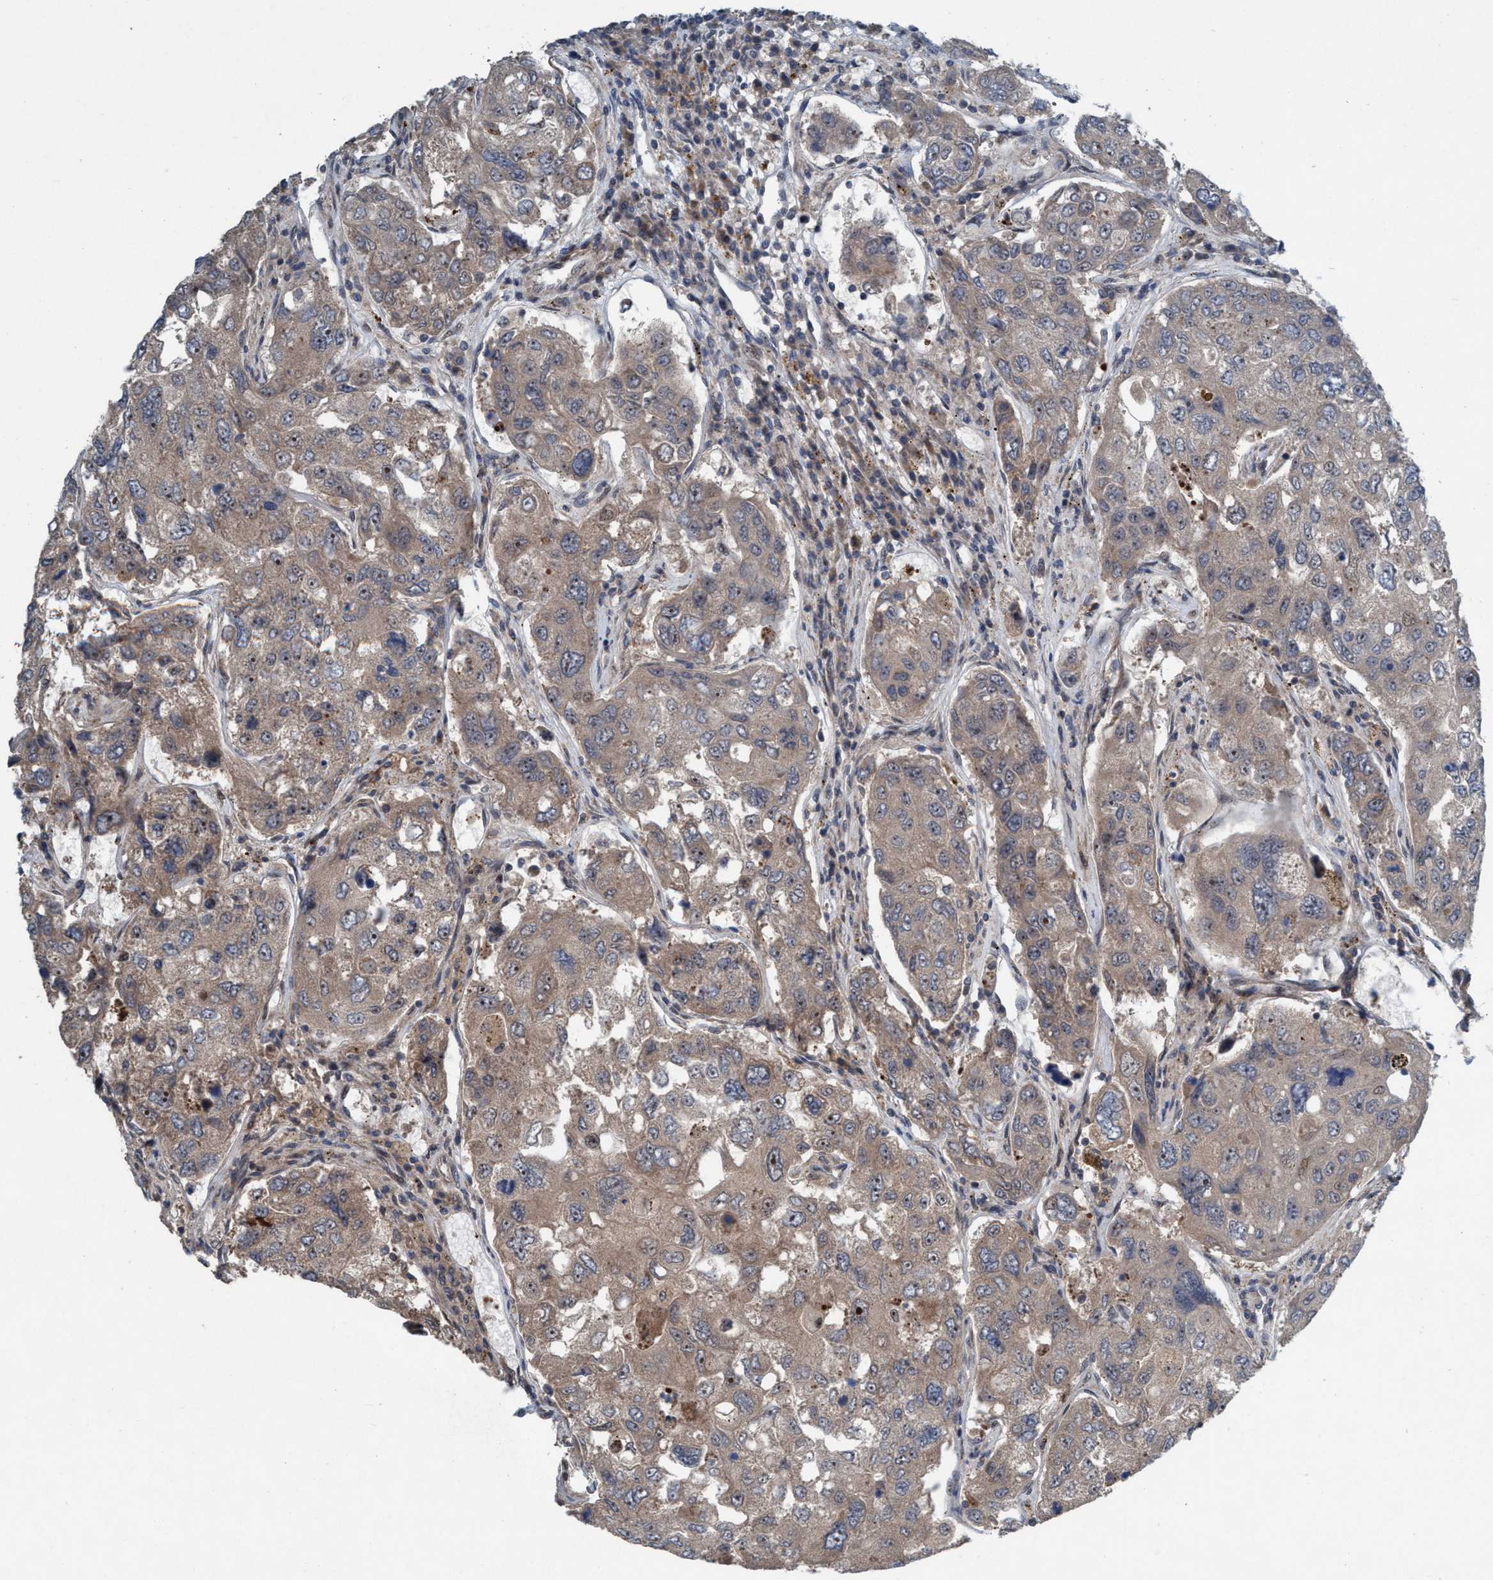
{"staining": {"intensity": "moderate", "quantity": ">75%", "location": "cytoplasmic/membranous,nuclear"}, "tissue": "urothelial cancer", "cell_type": "Tumor cells", "image_type": "cancer", "snomed": [{"axis": "morphology", "description": "Urothelial carcinoma, High grade"}, {"axis": "topography", "description": "Lymph node"}, {"axis": "topography", "description": "Urinary bladder"}], "caption": "Human urothelial cancer stained with a protein marker displays moderate staining in tumor cells.", "gene": "NISCH", "patient": {"sex": "male", "age": 51}}